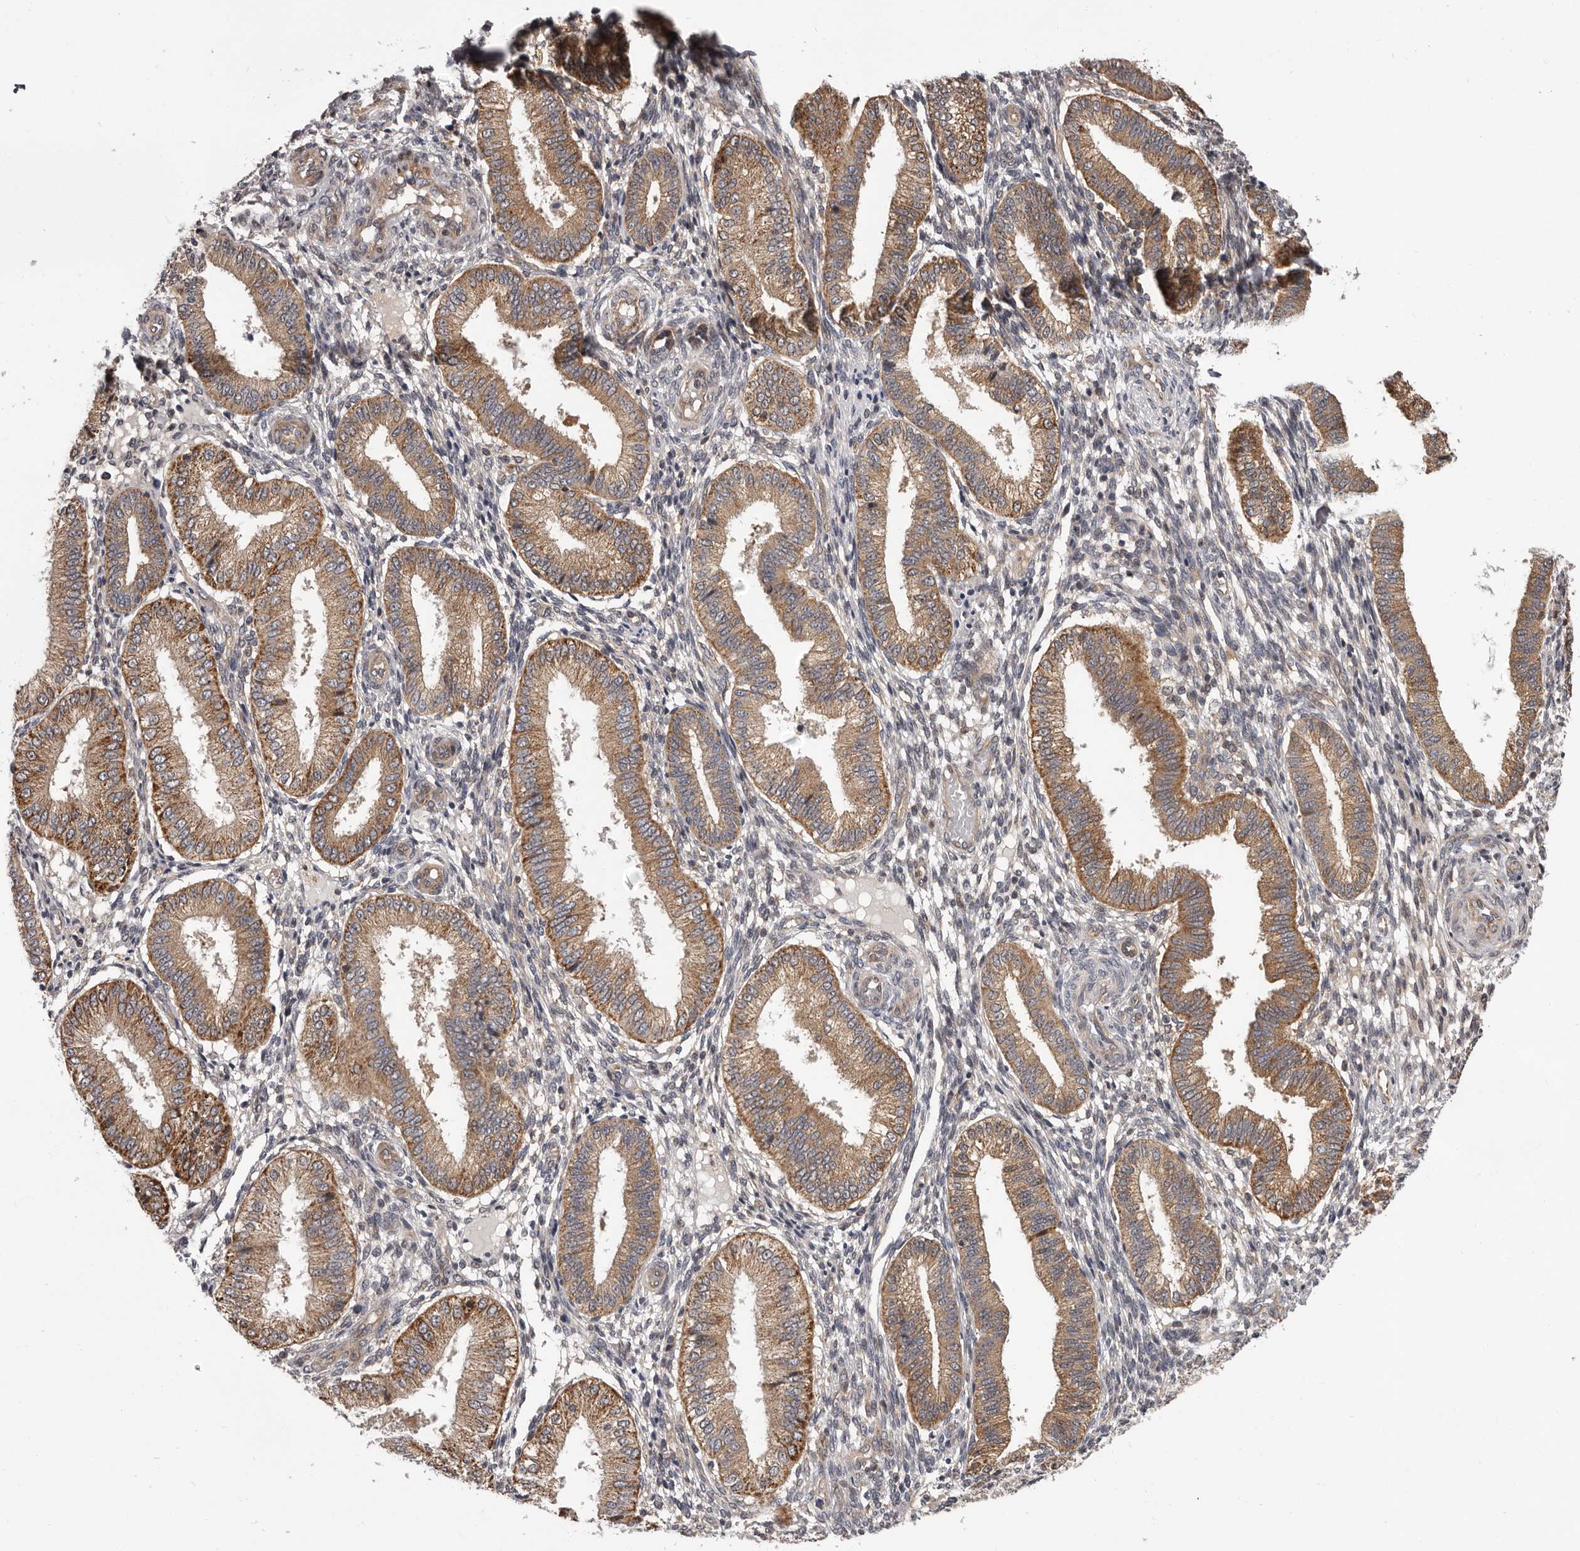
{"staining": {"intensity": "negative", "quantity": "none", "location": "none"}, "tissue": "endometrium", "cell_type": "Cells in endometrial stroma", "image_type": "normal", "snomed": [{"axis": "morphology", "description": "Normal tissue, NOS"}, {"axis": "topography", "description": "Endometrium"}], "caption": "There is no significant positivity in cells in endometrial stroma of endometrium. (Brightfield microscopy of DAB (3,3'-diaminobenzidine) immunohistochemistry (IHC) at high magnification).", "gene": "VPS37A", "patient": {"sex": "female", "age": 39}}